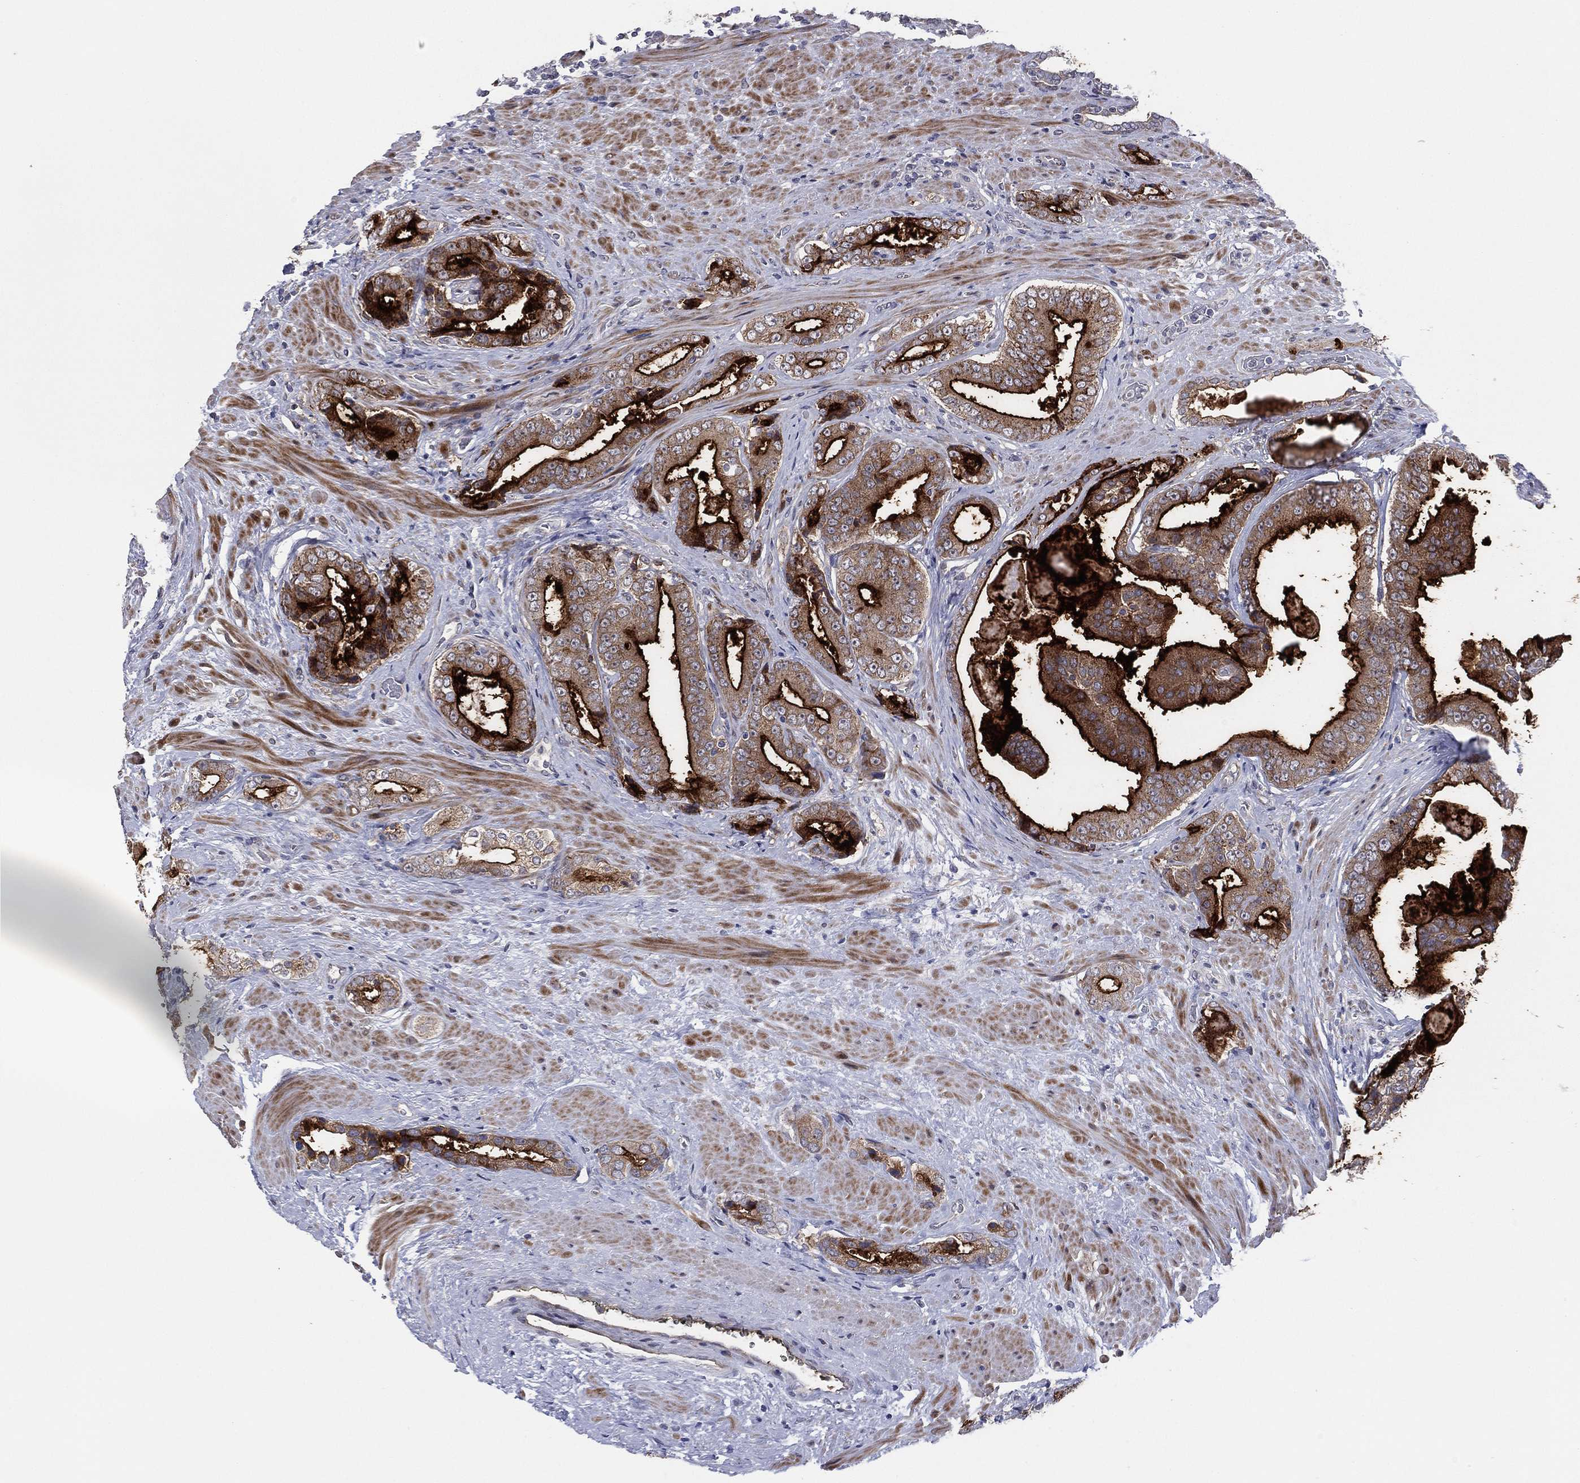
{"staining": {"intensity": "strong", "quantity": "25%-75%", "location": "cytoplasmic/membranous"}, "tissue": "prostate cancer", "cell_type": "Tumor cells", "image_type": "cancer", "snomed": [{"axis": "morphology", "description": "Adenocarcinoma, Low grade"}, {"axis": "topography", "description": "Prostate and seminal vesicle, NOS"}], "caption": "Protein expression analysis of low-grade adenocarcinoma (prostate) reveals strong cytoplasmic/membranous staining in approximately 25%-75% of tumor cells. The staining was performed using DAB, with brown indicating positive protein expression. Nuclei are stained blue with hematoxylin.", "gene": "UTP14A", "patient": {"sex": "male", "age": 61}}